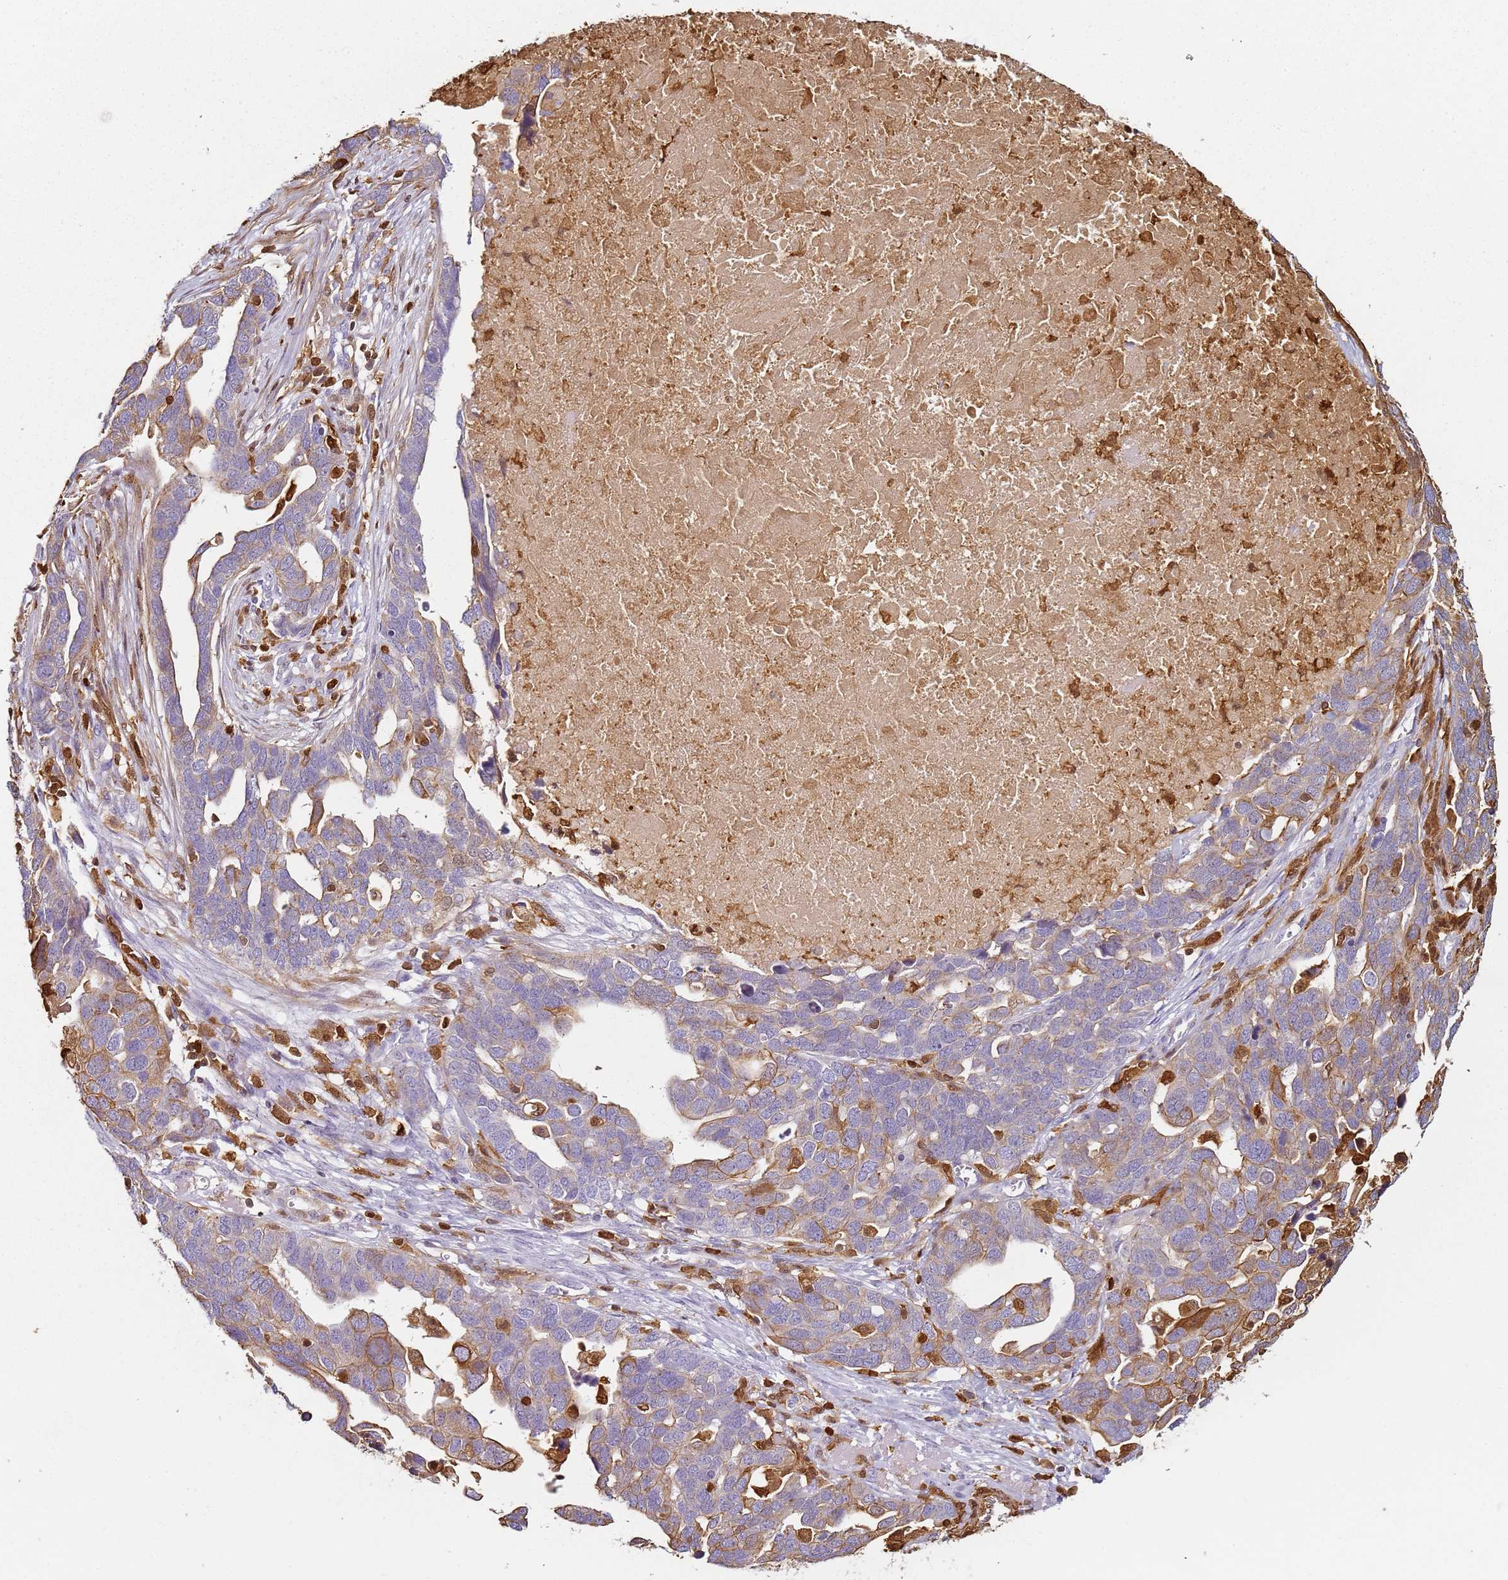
{"staining": {"intensity": "moderate", "quantity": "<25%", "location": "cytoplasmic/membranous"}, "tissue": "ovarian cancer", "cell_type": "Tumor cells", "image_type": "cancer", "snomed": [{"axis": "morphology", "description": "Cystadenocarcinoma, serous, NOS"}, {"axis": "topography", "description": "Ovary"}], "caption": "DAB (3,3'-diaminobenzidine) immunohistochemical staining of ovarian cancer exhibits moderate cytoplasmic/membranous protein staining in approximately <25% of tumor cells.", "gene": "S100A4", "patient": {"sex": "female", "age": 54}}